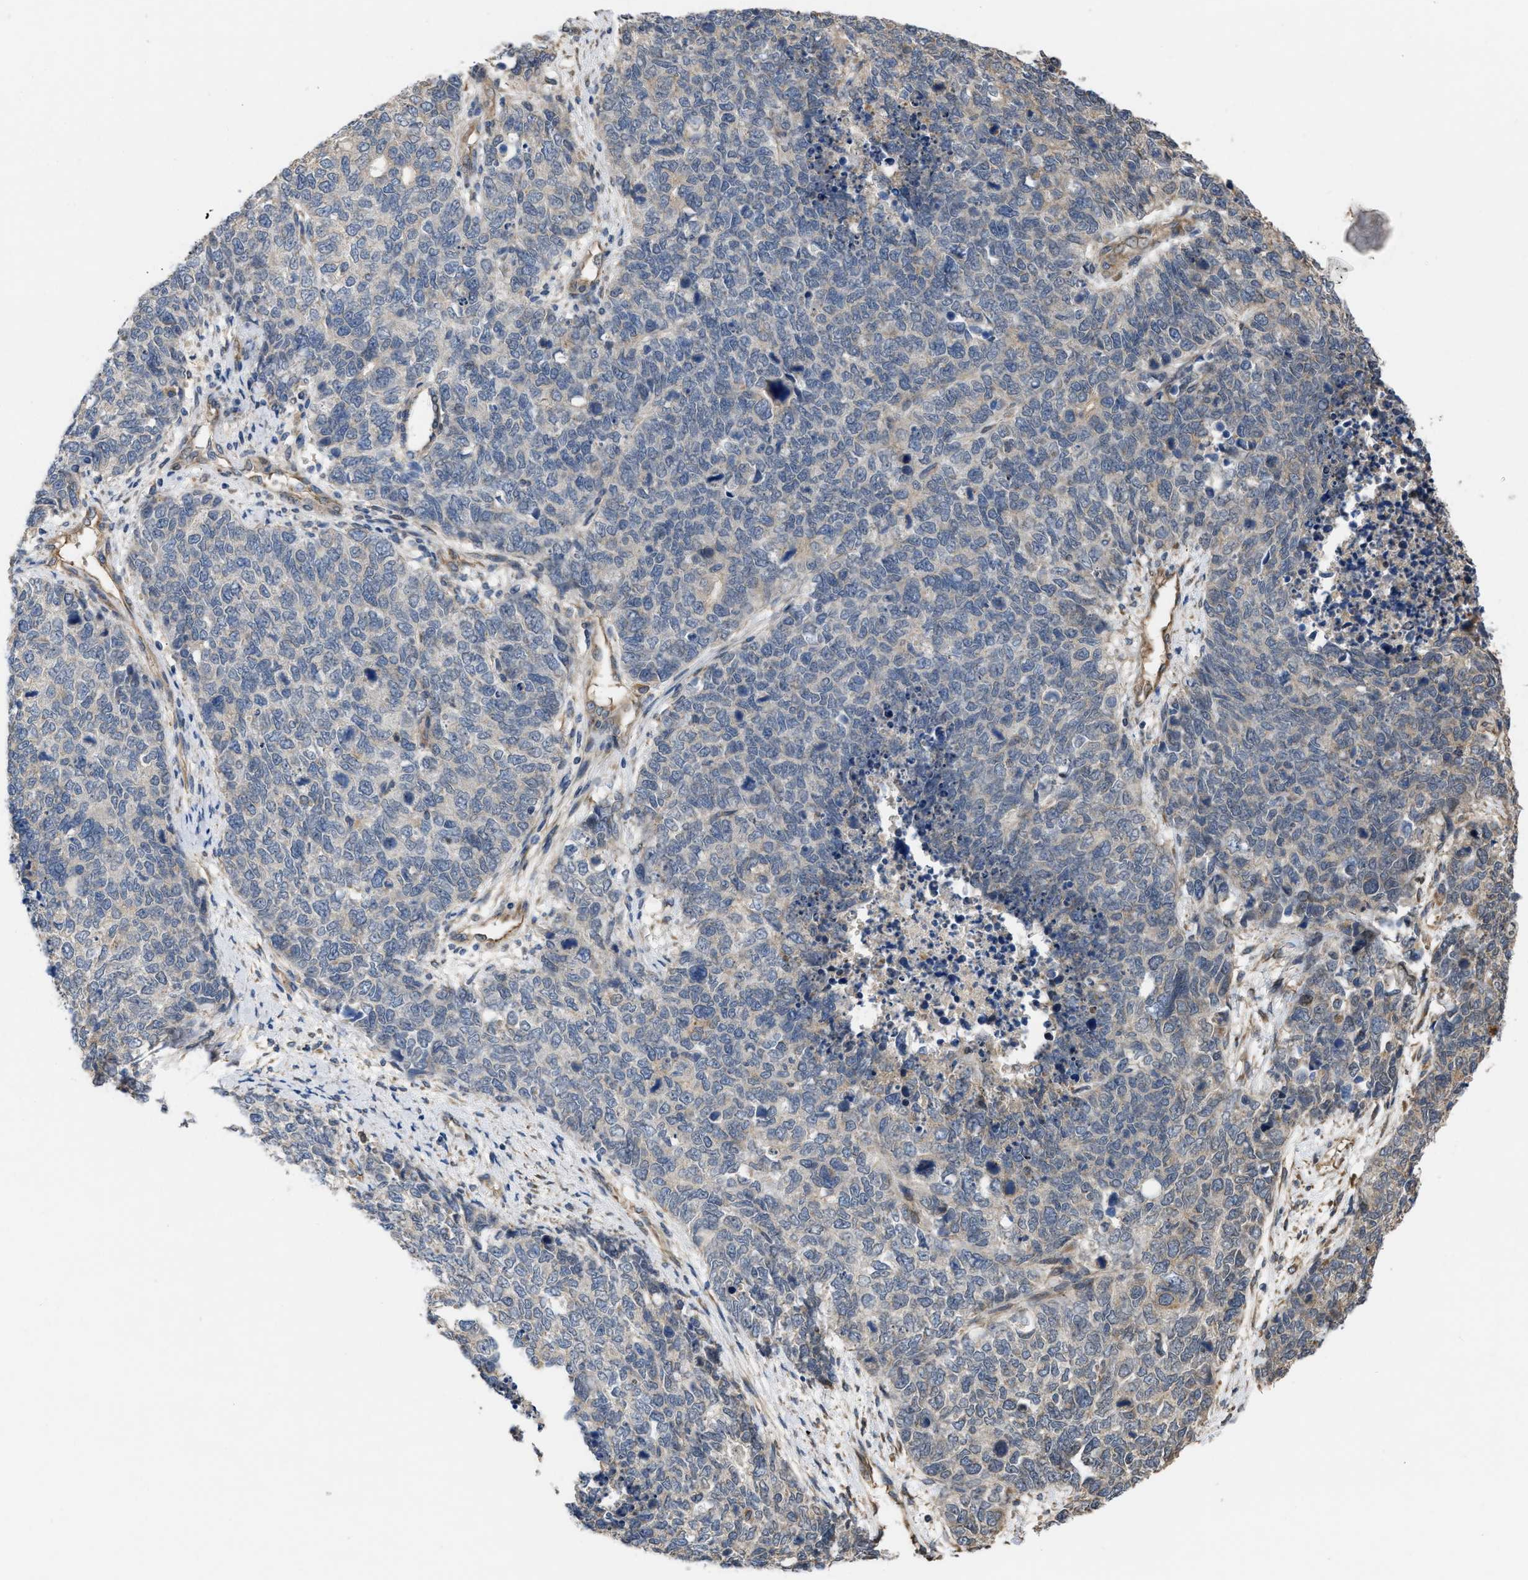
{"staining": {"intensity": "negative", "quantity": "none", "location": "none"}, "tissue": "cervical cancer", "cell_type": "Tumor cells", "image_type": "cancer", "snomed": [{"axis": "morphology", "description": "Squamous cell carcinoma, NOS"}, {"axis": "topography", "description": "Cervix"}], "caption": "This is a photomicrograph of IHC staining of cervical cancer (squamous cell carcinoma), which shows no positivity in tumor cells.", "gene": "SLC4A11", "patient": {"sex": "female", "age": 63}}